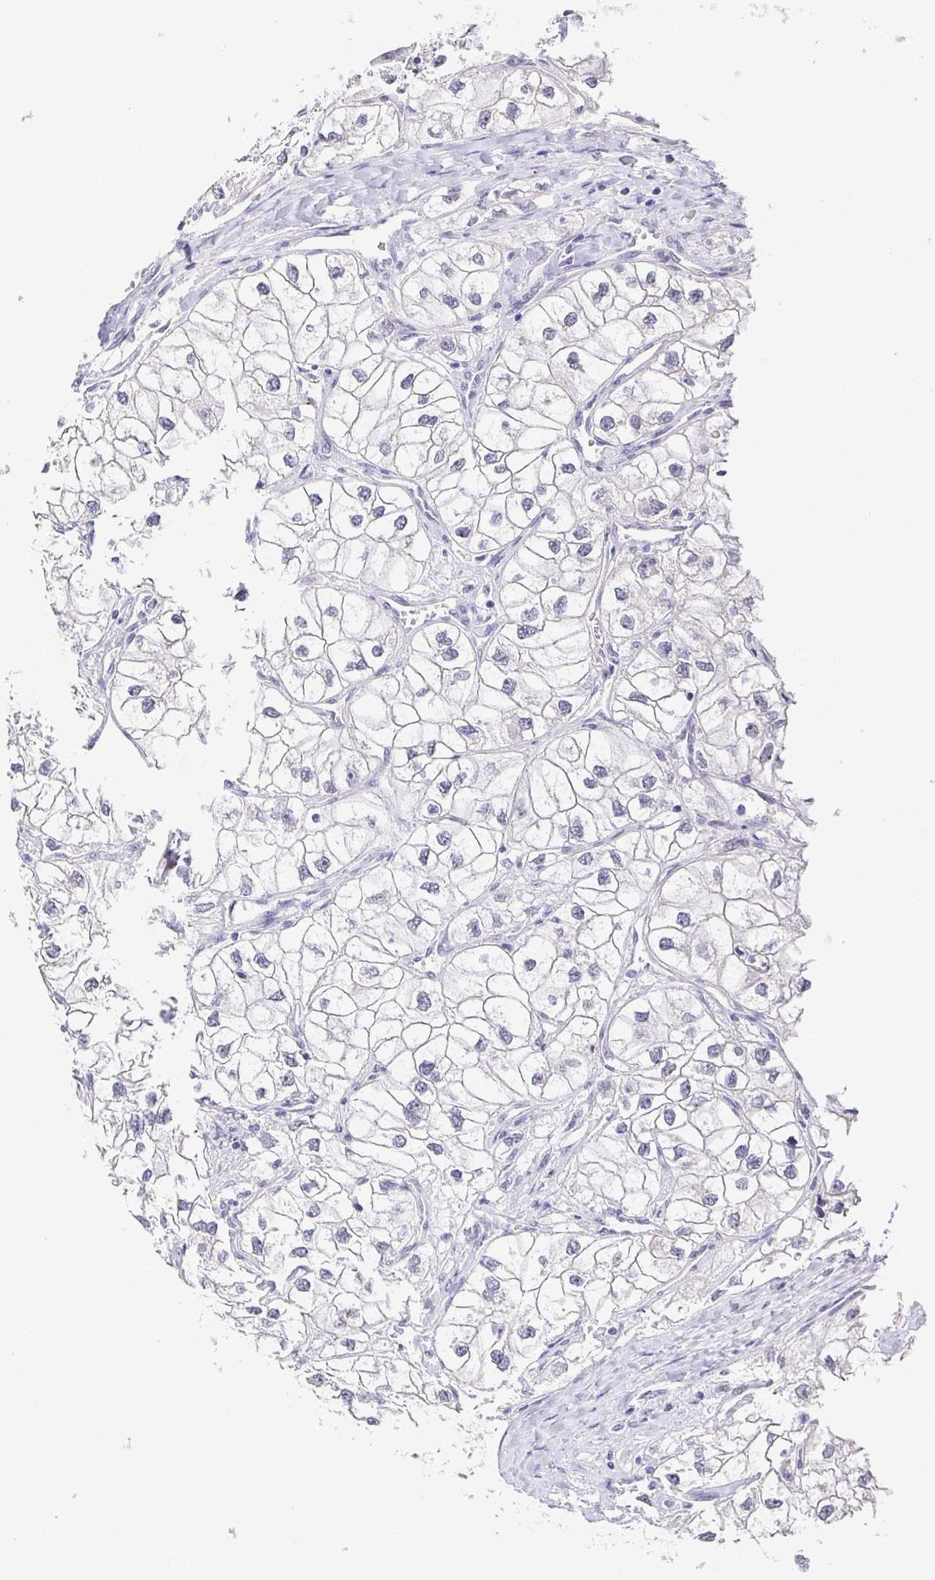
{"staining": {"intensity": "negative", "quantity": "none", "location": "none"}, "tissue": "renal cancer", "cell_type": "Tumor cells", "image_type": "cancer", "snomed": [{"axis": "morphology", "description": "Adenocarcinoma, NOS"}, {"axis": "topography", "description": "Kidney"}], "caption": "The immunohistochemistry (IHC) micrograph has no significant expression in tumor cells of renal adenocarcinoma tissue.", "gene": "NEFH", "patient": {"sex": "male", "age": 59}}